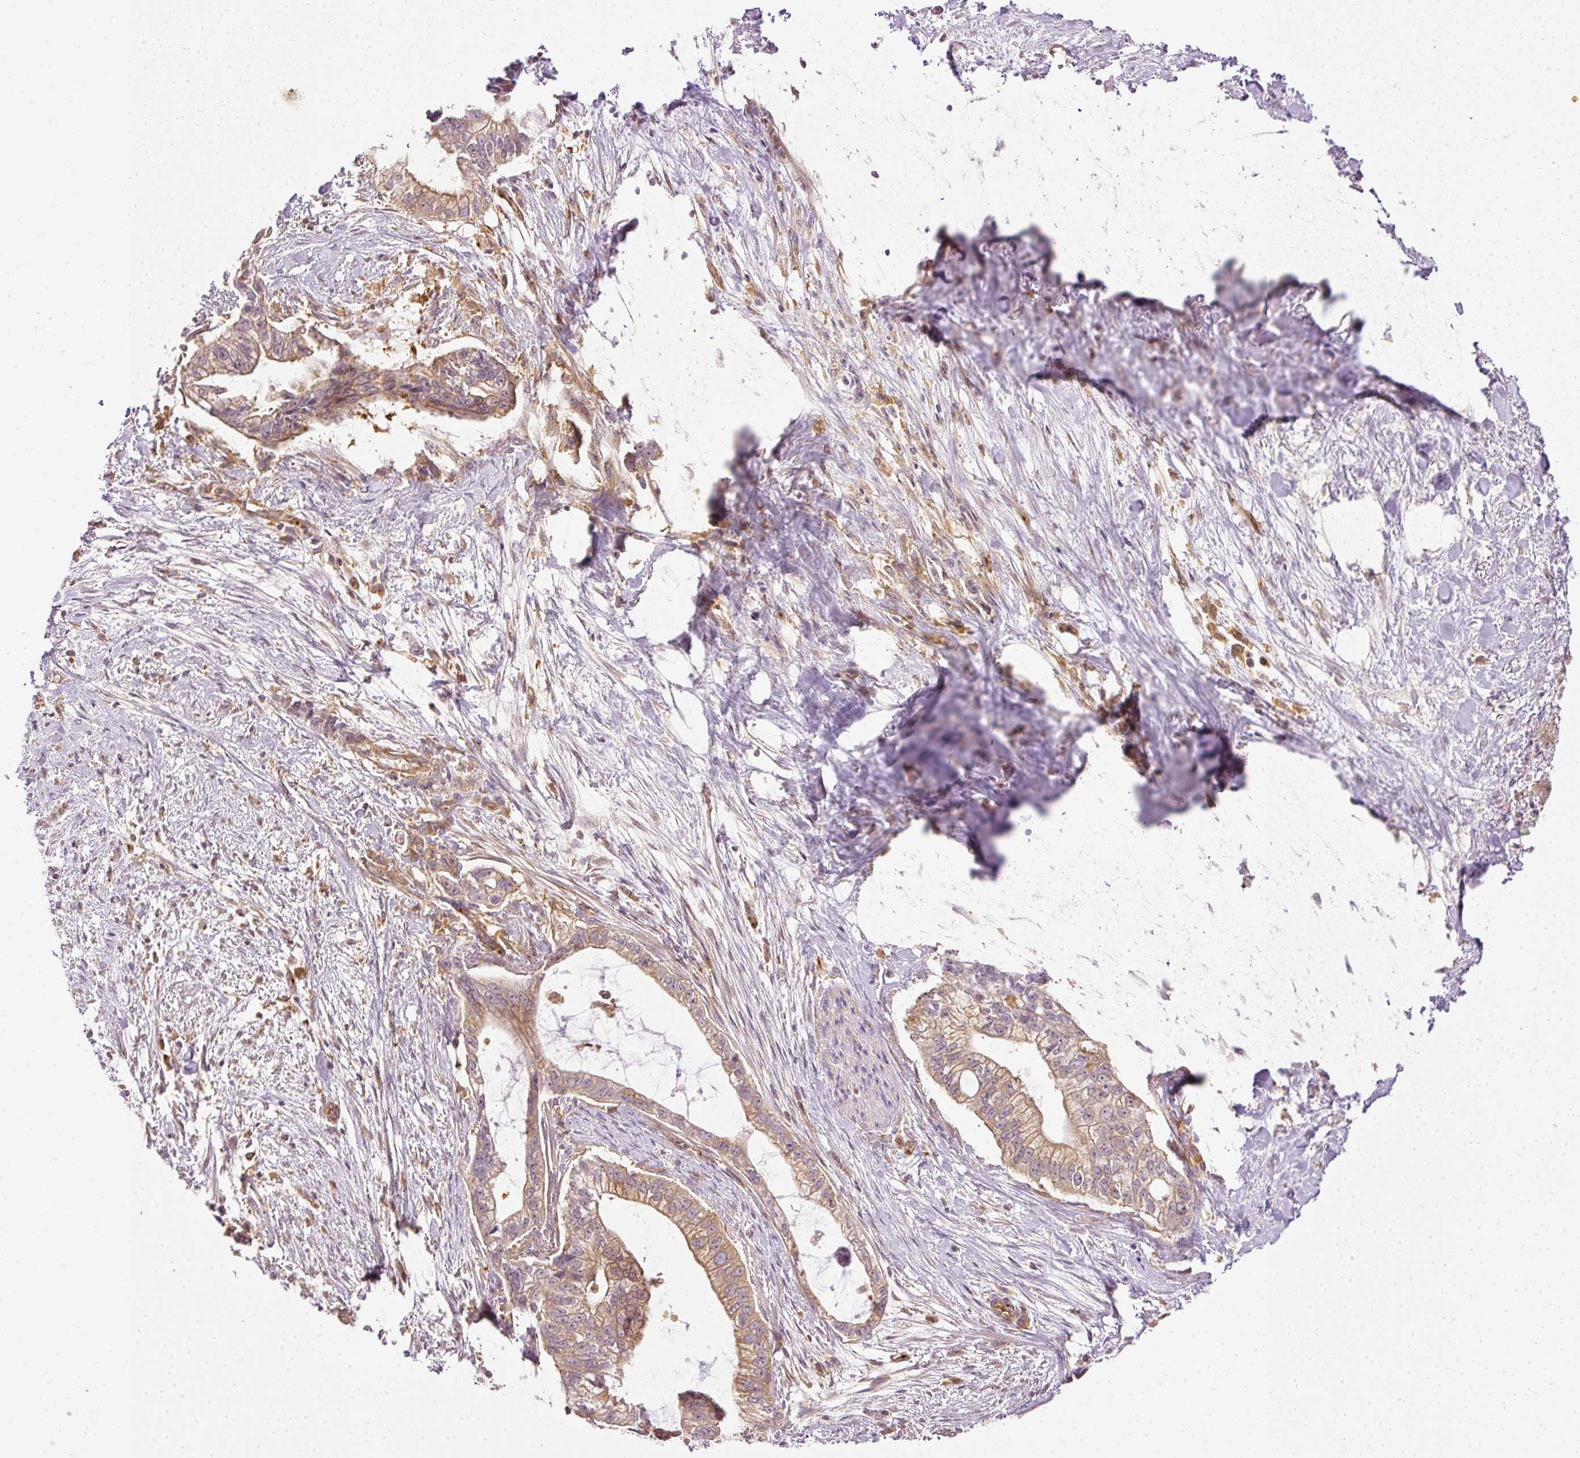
{"staining": {"intensity": "moderate", "quantity": ">75%", "location": "cytoplasmic/membranous"}, "tissue": "pancreatic cancer", "cell_type": "Tumor cells", "image_type": "cancer", "snomed": [{"axis": "morphology", "description": "Adenocarcinoma, NOS"}, {"axis": "topography", "description": "Pancreas"}], "caption": "IHC staining of adenocarcinoma (pancreatic), which reveals medium levels of moderate cytoplasmic/membranous staining in about >75% of tumor cells indicating moderate cytoplasmic/membranous protein positivity. The staining was performed using DAB (3,3'-diaminobenzidine) (brown) for protein detection and nuclei were counterstained in hematoxylin (blue).", "gene": "ARMH3", "patient": {"sex": "male", "age": 70}}